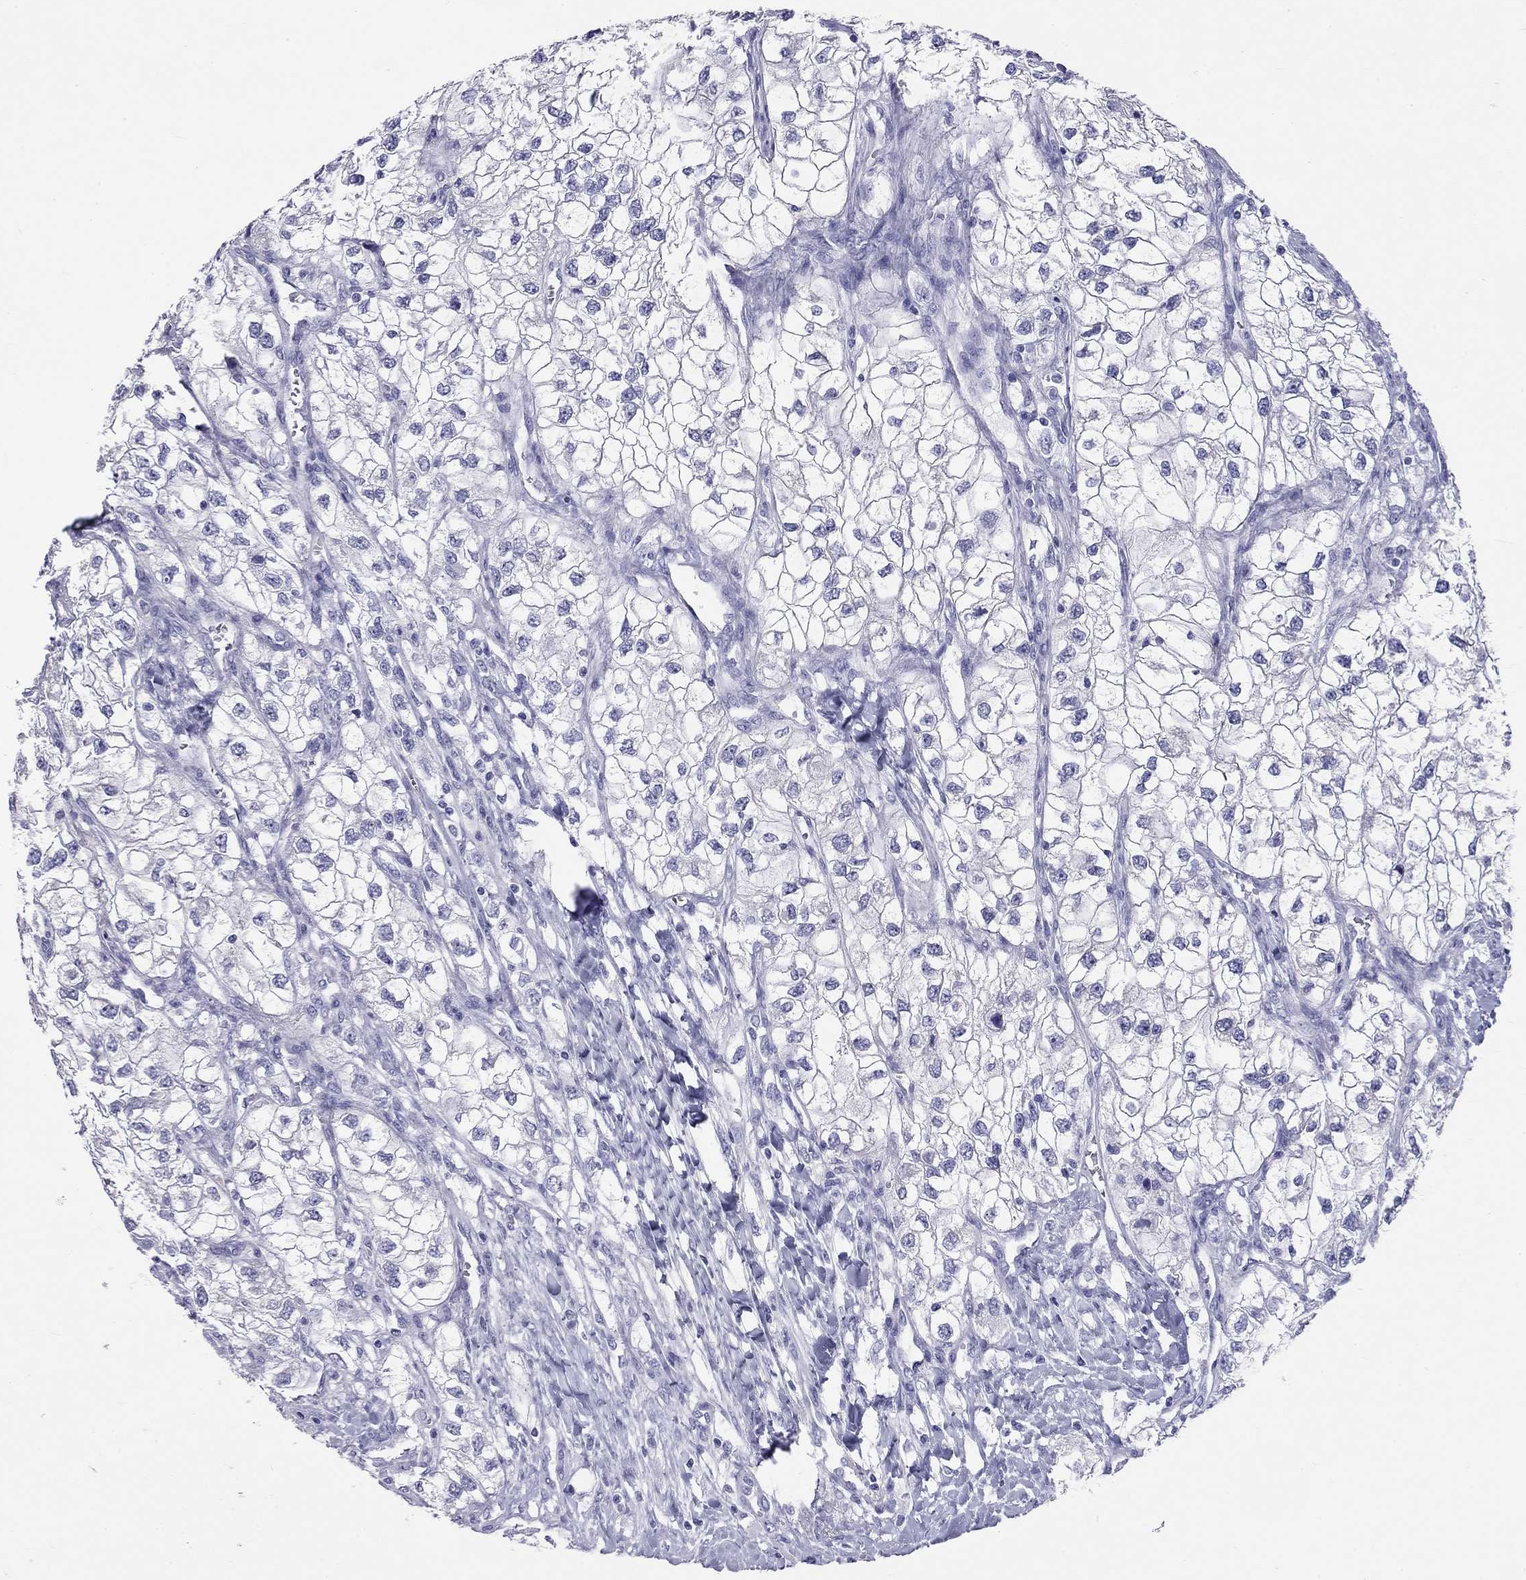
{"staining": {"intensity": "negative", "quantity": "none", "location": "none"}, "tissue": "renal cancer", "cell_type": "Tumor cells", "image_type": "cancer", "snomed": [{"axis": "morphology", "description": "Adenocarcinoma, NOS"}, {"axis": "topography", "description": "Kidney"}], "caption": "Immunohistochemistry histopathology image of neoplastic tissue: renal cancer stained with DAB reveals no significant protein expression in tumor cells. (DAB (3,3'-diaminobenzidine) immunohistochemistry (IHC) visualized using brightfield microscopy, high magnification).", "gene": "DPY19L2", "patient": {"sex": "male", "age": 59}}